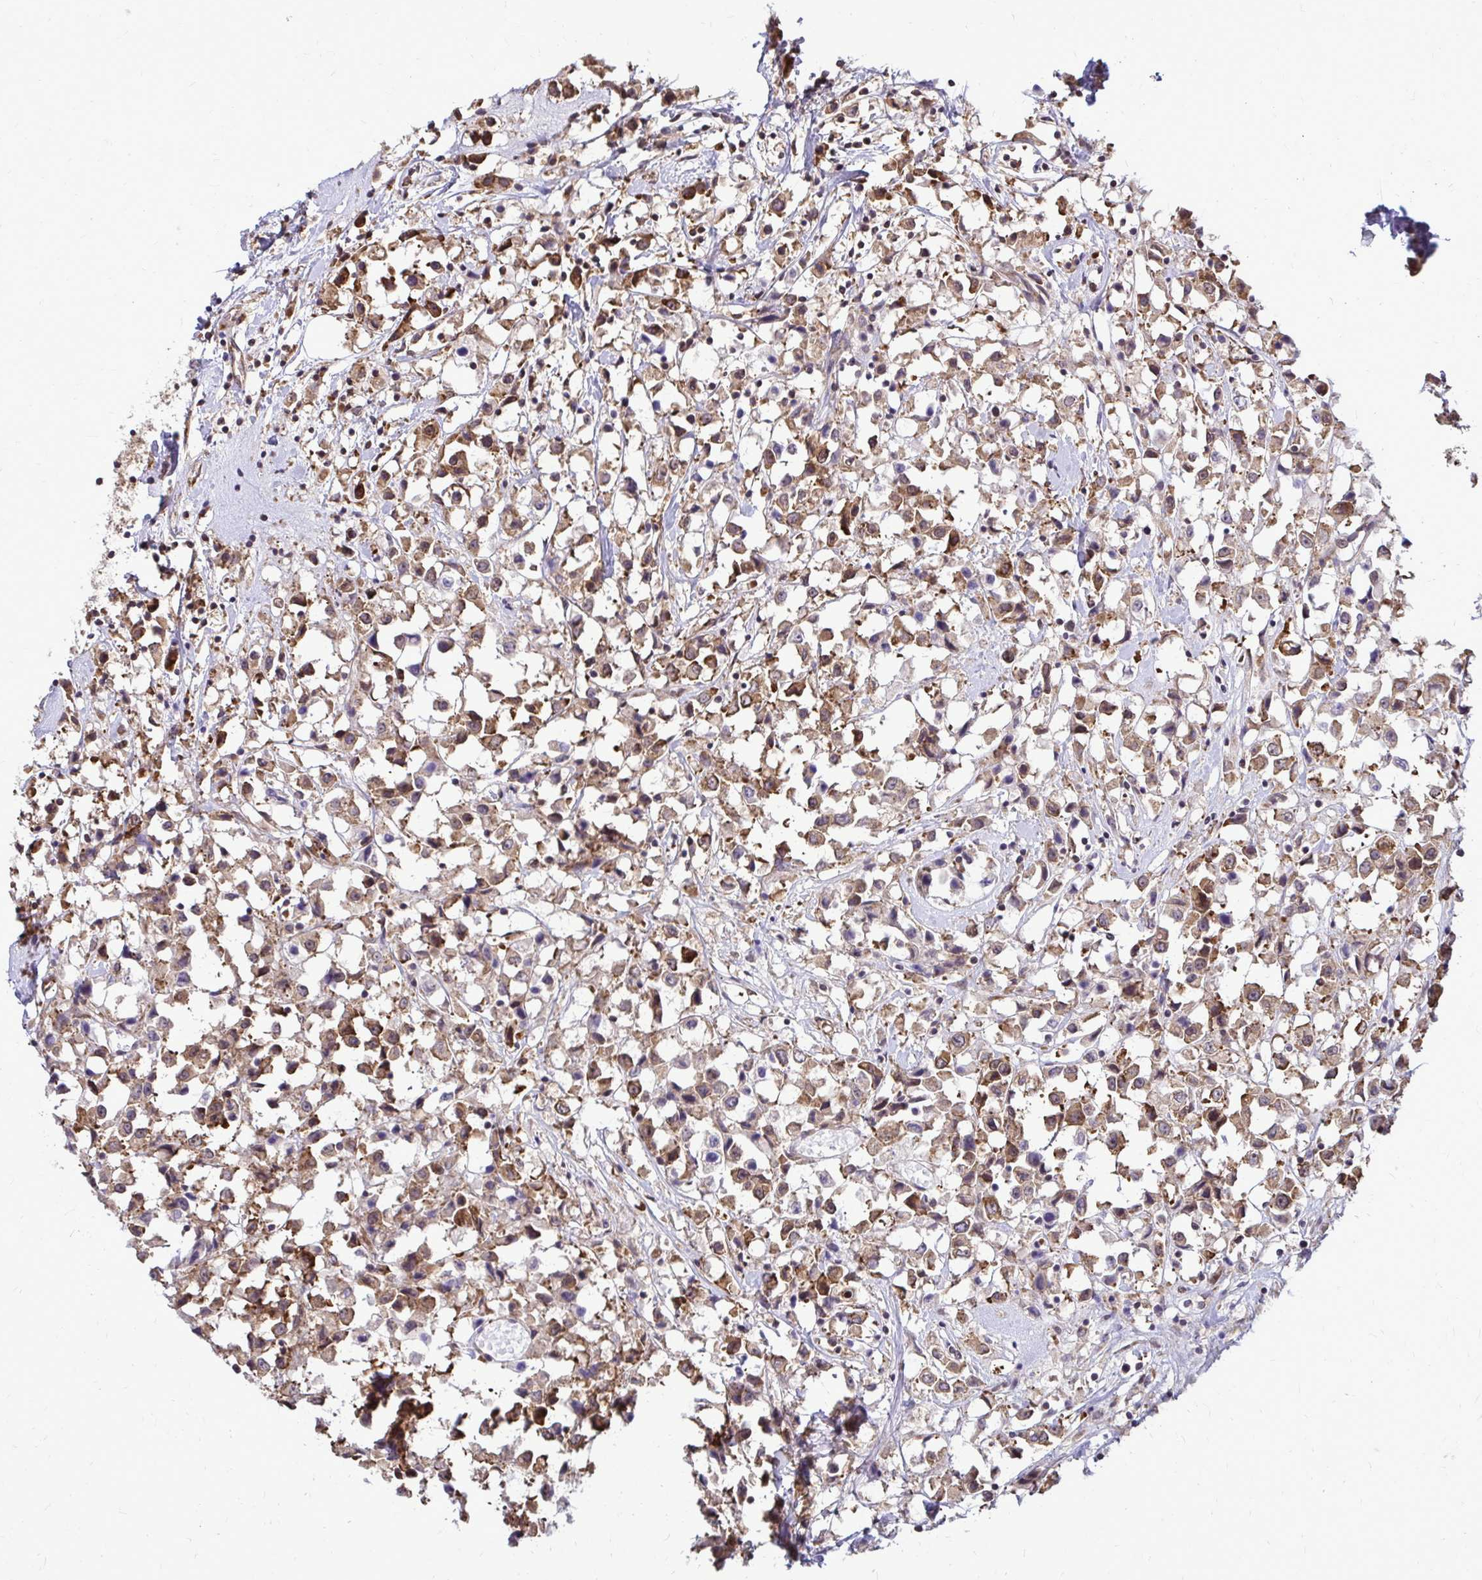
{"staining": {"intensity": "moderate", "quantity": ">75%", "location": "cytoplasmic/membranous"}, "tissue": "breast cancer", "cell_type": "Tumor cells", "image_type": "cancer", "snomed": [{"axis": "morphology", "description": "Duct carcinoma"}, {"axis": "topography", "description": "Breast"}], "caption": "Breast cancer was stained to show a protein in brown. There is medium levels of moderate cytoplasmic/membranous expression in about >75% of tumor cells.", "gene": "FMR1", "patient": {"sex": "female", "age": 61}}